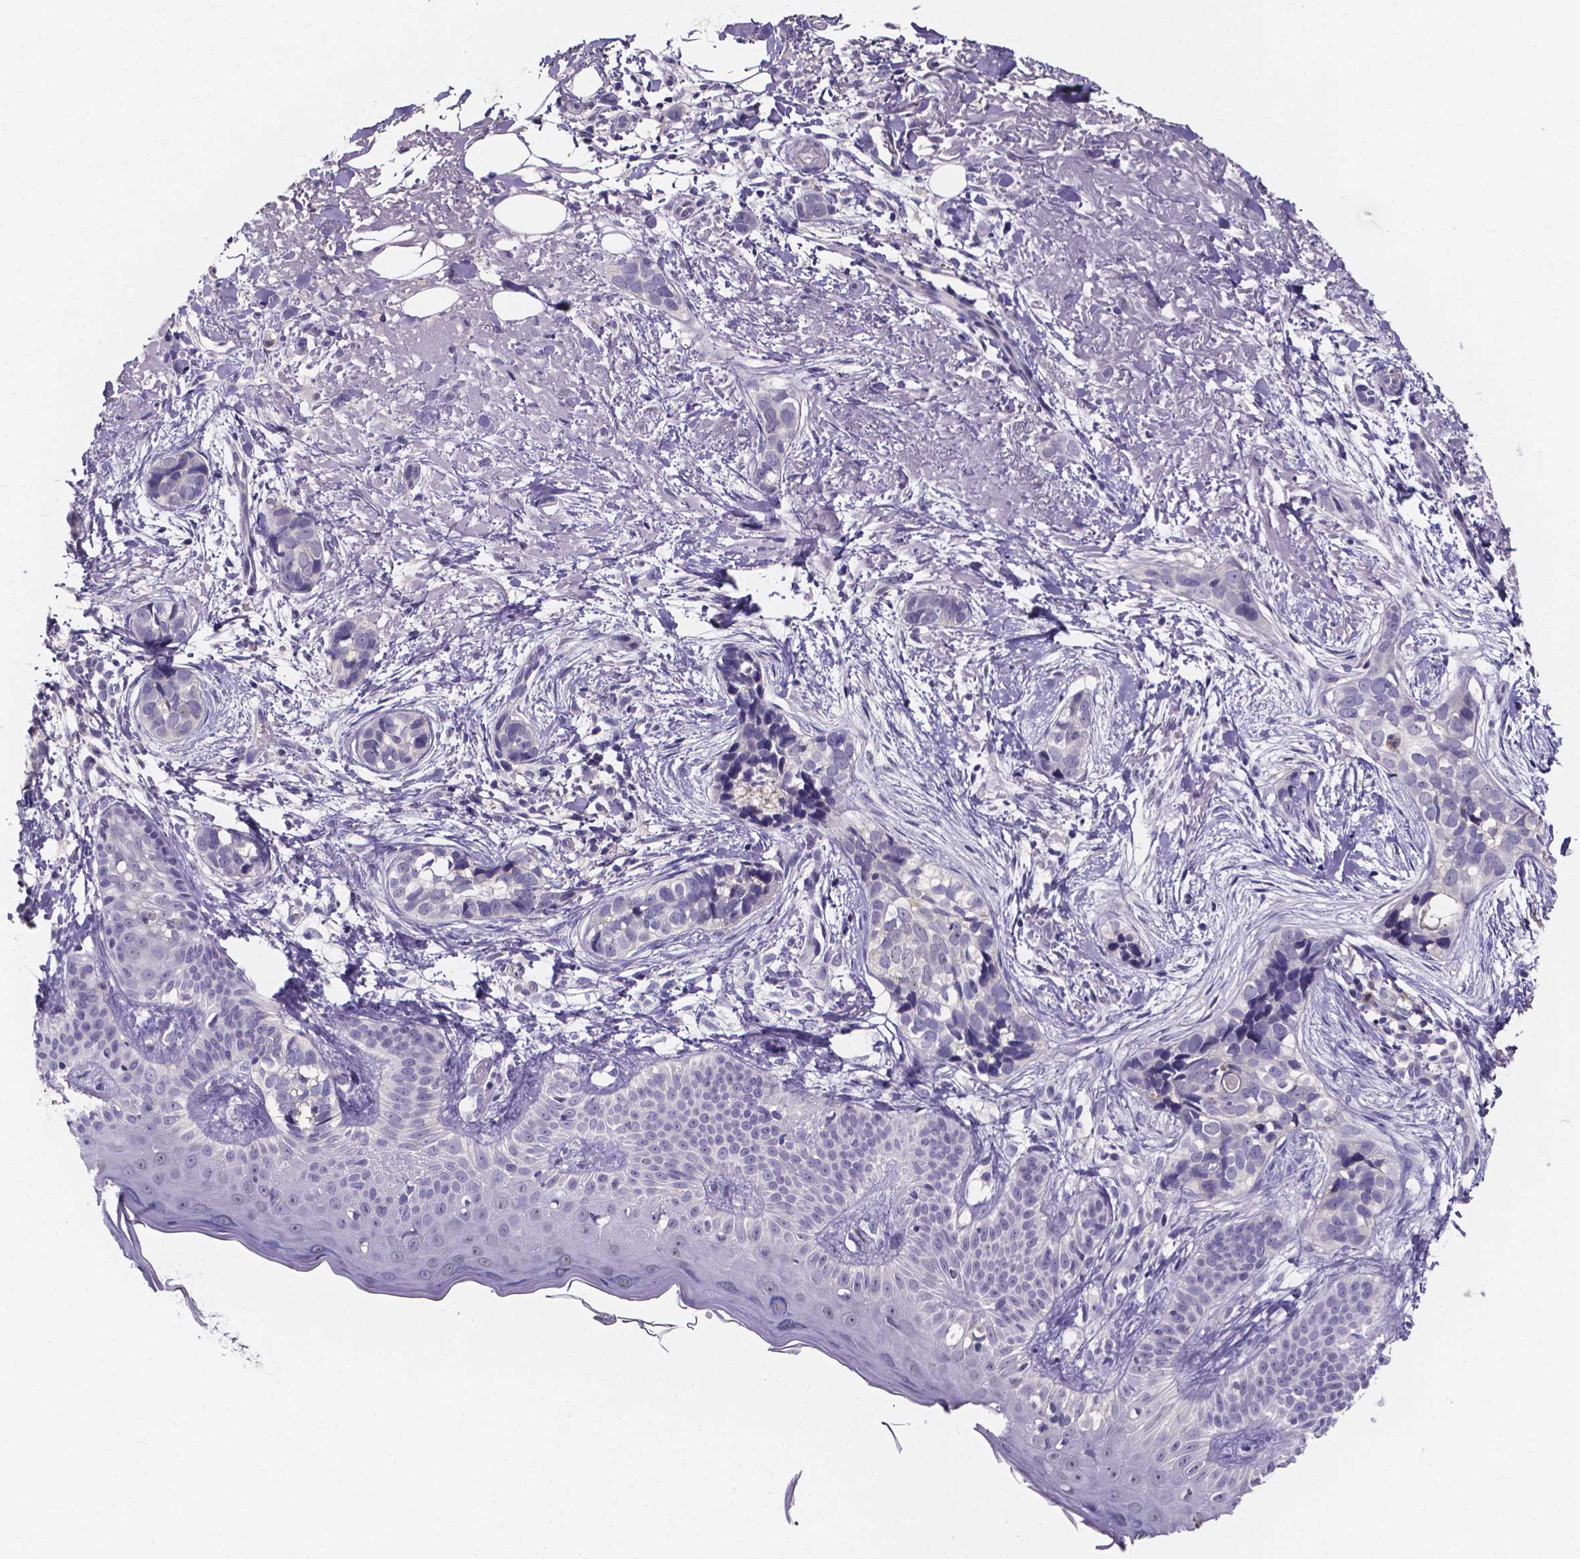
{"staining": {"intensity": "negative", "quantity": "none", "location": "none"}, "tissue": "skin cancer", "cell_type": "Tumor cells", "image_type": "cancer", "snomed": [{"axis": "morphology", "description": "Basal cell carcinoma"}, {"axis": "topography", "description": "Skin"}], "caption": "The photomicrograph shows no significant positivity in tumor cells of skin cancer.", "gene": "SPOCD1", "patient": {"sex": "male", "age": 87}}